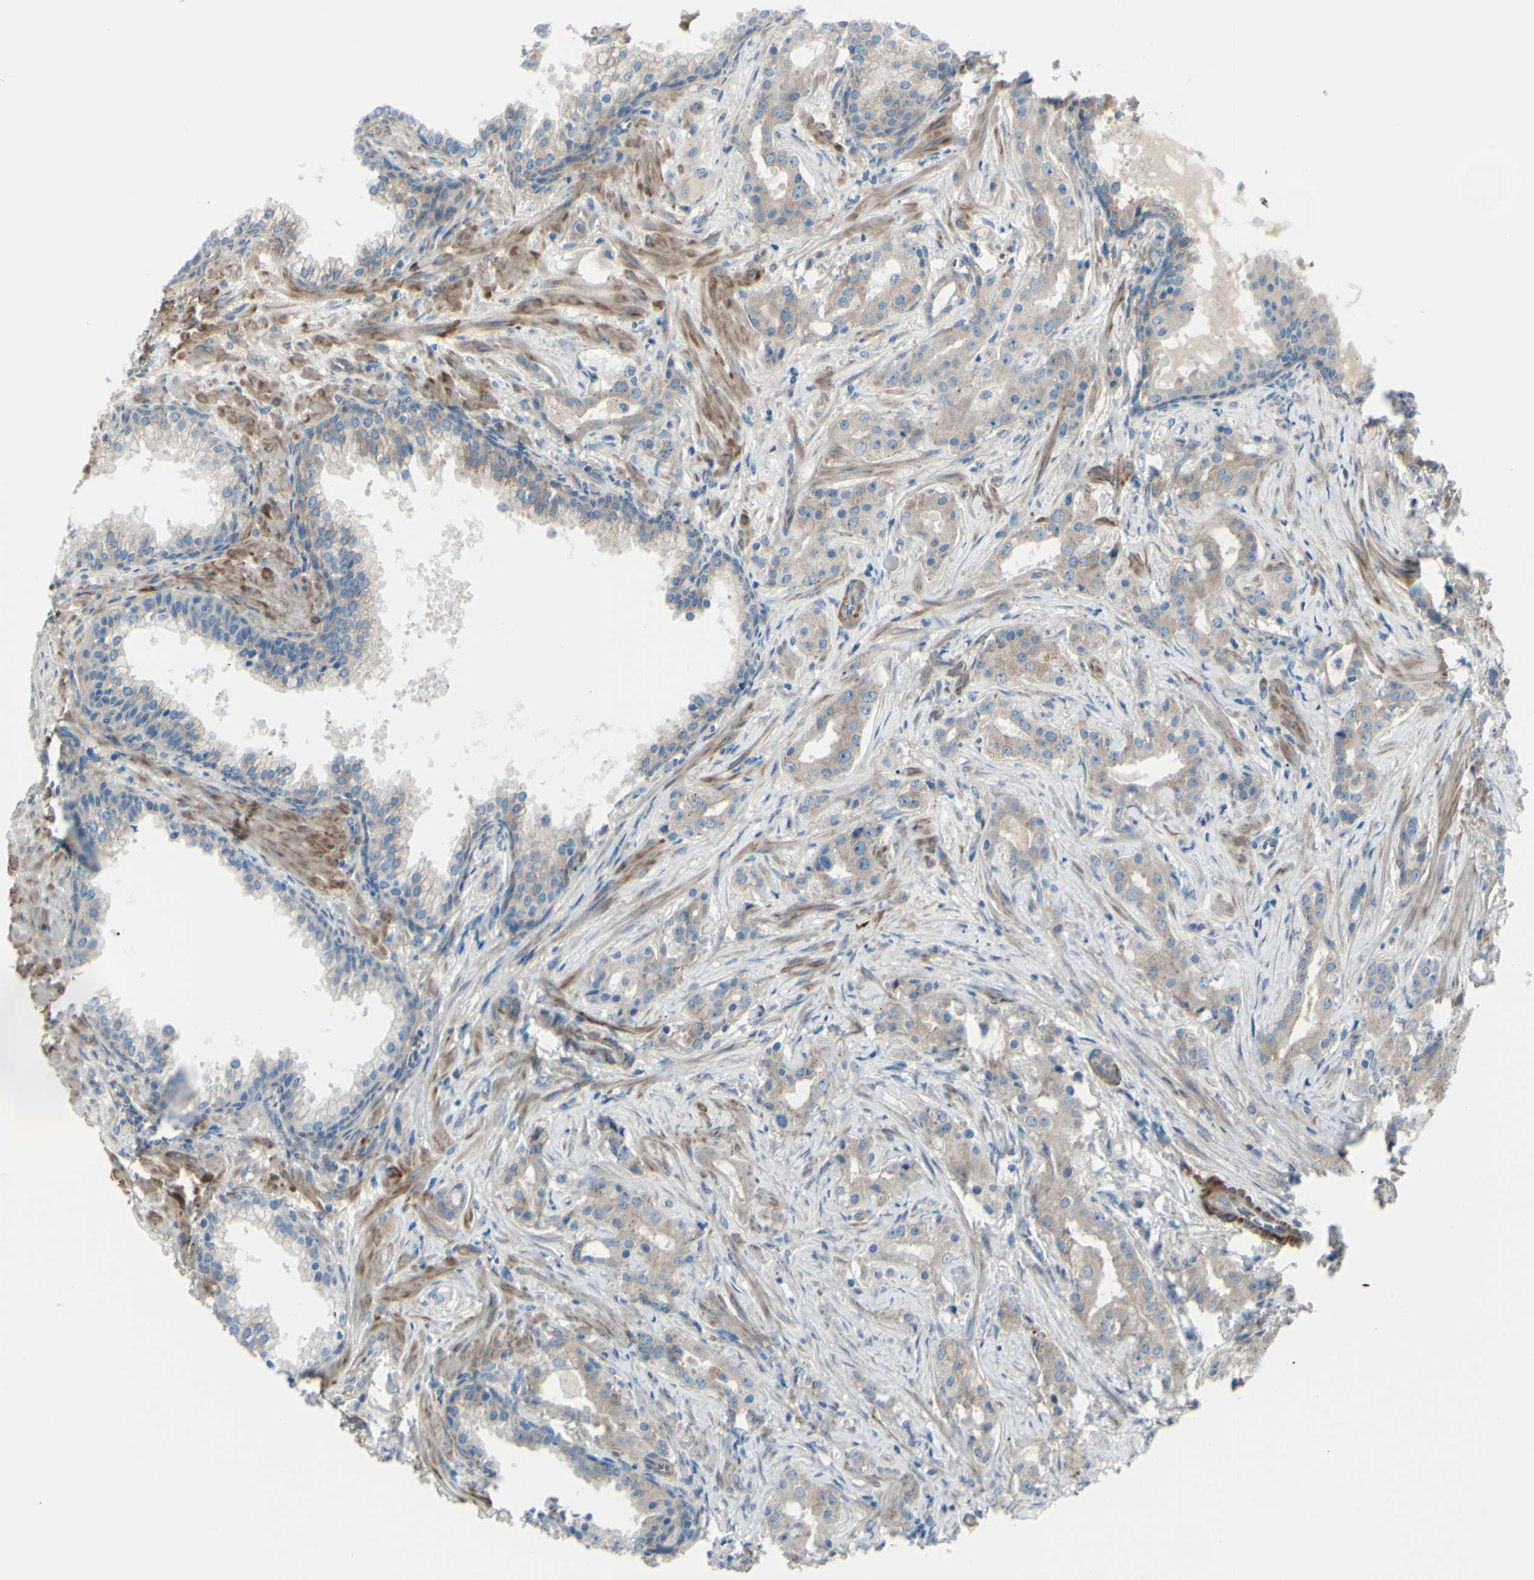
{"staining": {"intensity": "weak", "quantity": ">75%", "location": "cytoplasmic/membranous"}, "tissue": "prostate cancer", "cell_type": "Tumor cells", "image_type": "cancer", "snomed": [{"axis": "morphology", "description": "Adenocarcinoma, Low grade"}, {"axis": "topography", "description": "Prostate"}], "caption": "Tumor cells exhibit low levels of weak cytoplasmic/membranous positivity in about >75% of cells in prostate cancer (low-grade adenocarcinoma).", "gene": "PCDHGA2", "patient": {"sex": "male", "age": 59}}